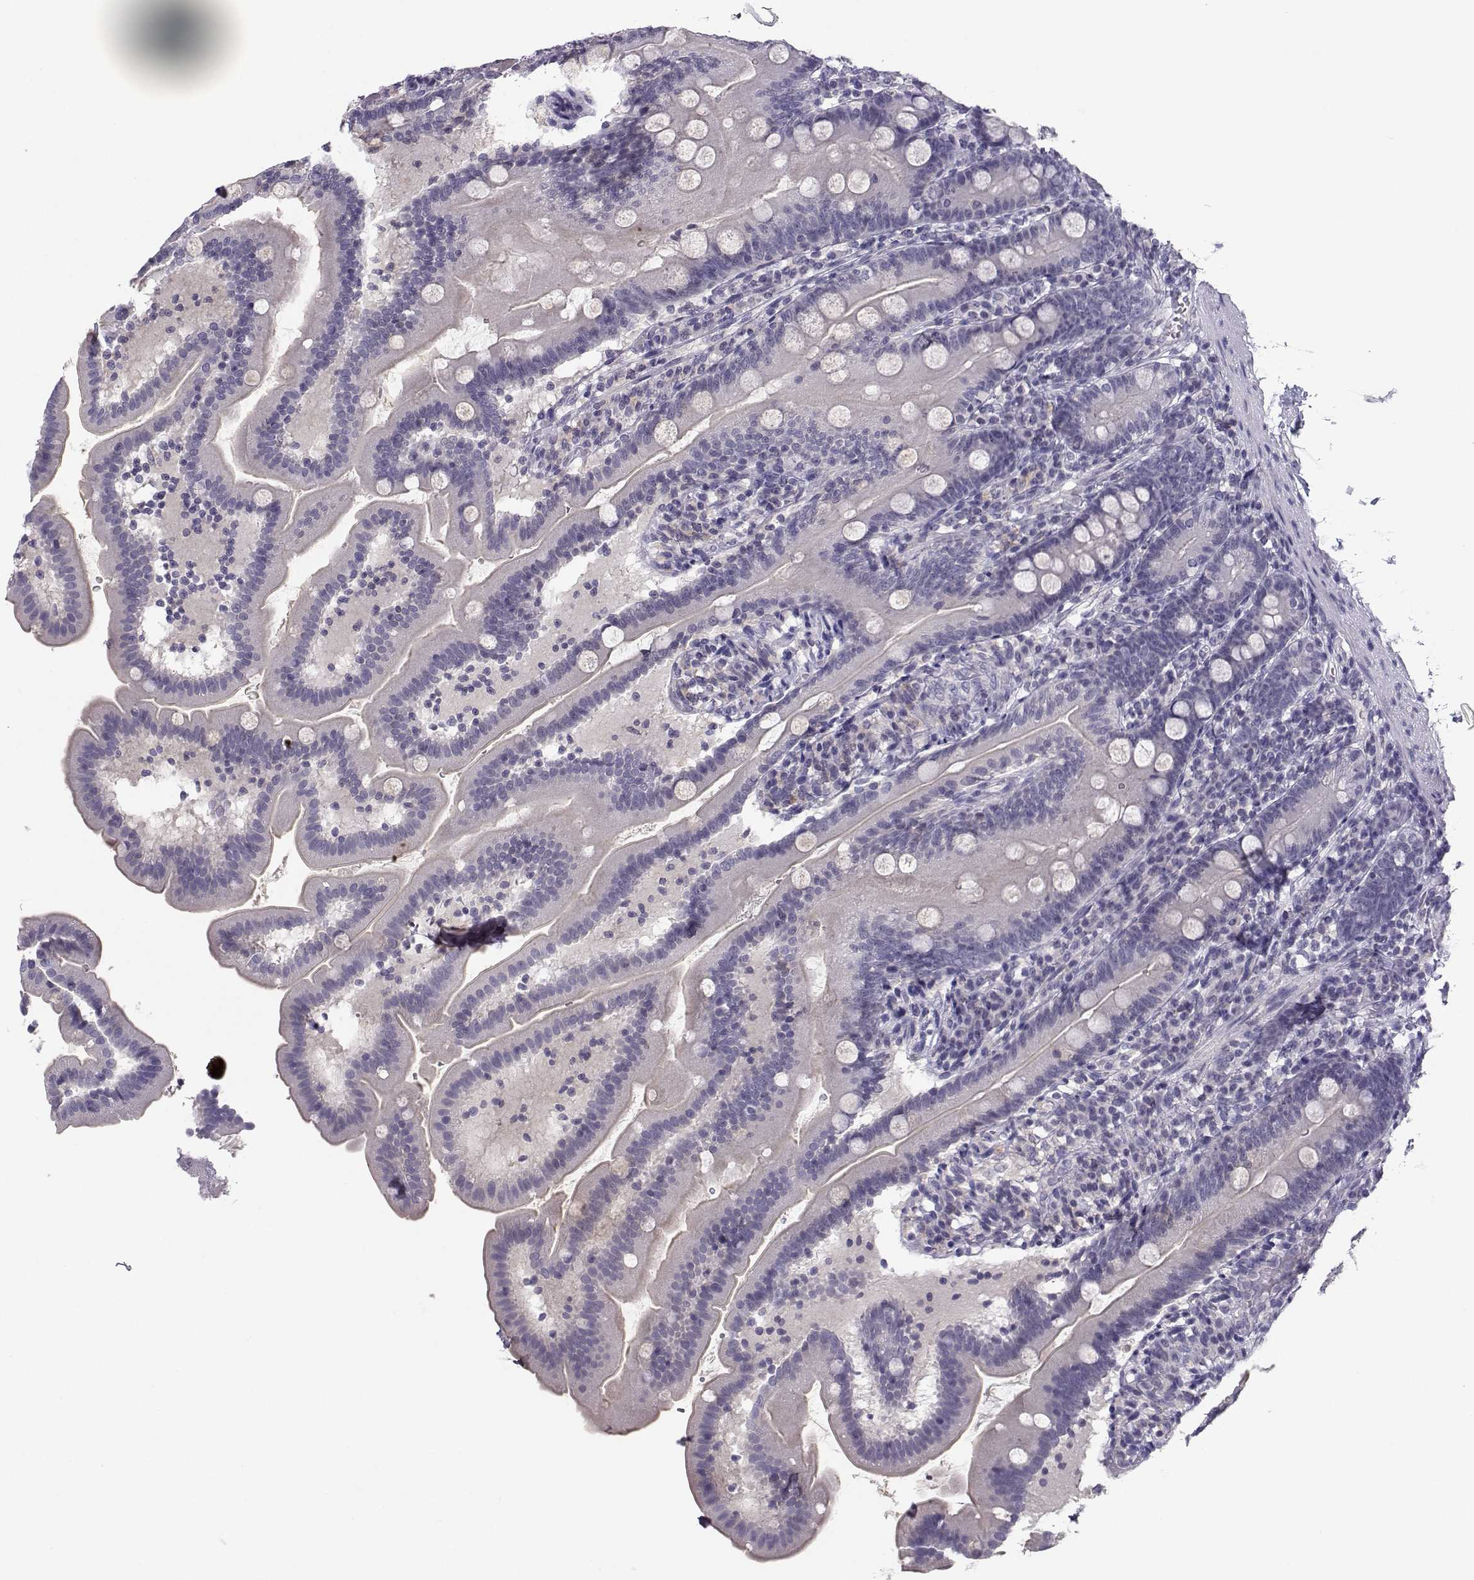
{"staining": {"intensity": "negative", "quantity": "none", "location": "none"}, "tissue": "duodenum", "cell_type": "Glandular cells", "image_type": "normal", "snomed": [{"axis": "morphology", "description": "Normal tissue, NOS"}, {"axis": "topography", "description": "Duodenum"}], "caption": "Human duodenum stained for a protein using immunohistochemistry (IHC) displays no staining in glandular cells.", "gene": "MROH7", "patient": {"sex": "female", "age": 67}}